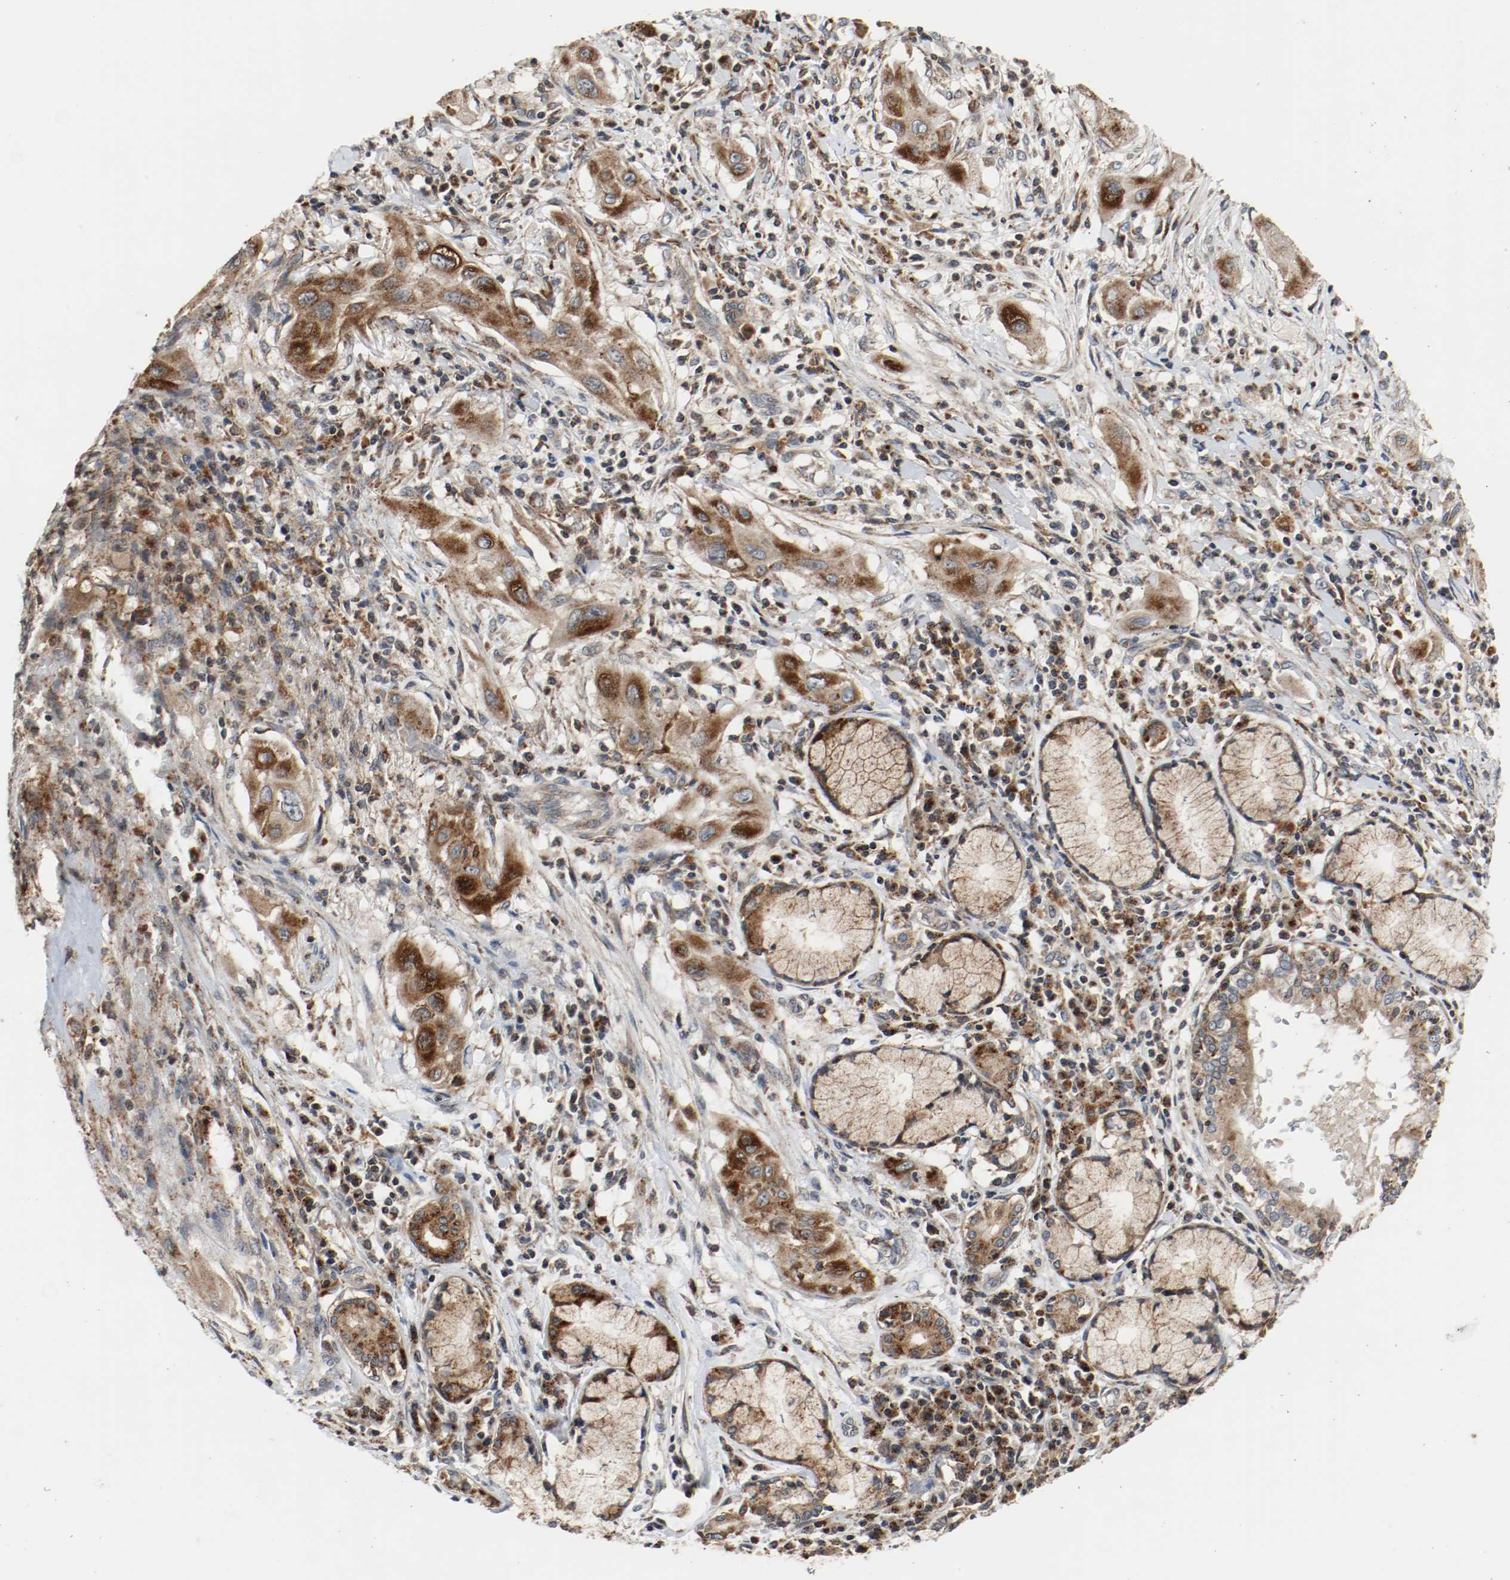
{"staining": {"intensity": "strong", "quantity": ">75%", "location": "cytoplasmic/membranous"}, "tissue": "lung cancer", "cell_type": "Tumor cells", "image_type": "cancer", "snomed": [{"axis": "morphology", "description": "Squamous cell carcinoma, NOS"}, {"axis": "topography", "description": "Lung"}], "caption": "Brown immunohistochemical staining in human lung squamous cell carcinoma shows strong cytoplasmic/membranous expression in approximately >75% of tumor cells.", "gene": "LAMP2", "patient": {"sex": "female", "age": 47}}